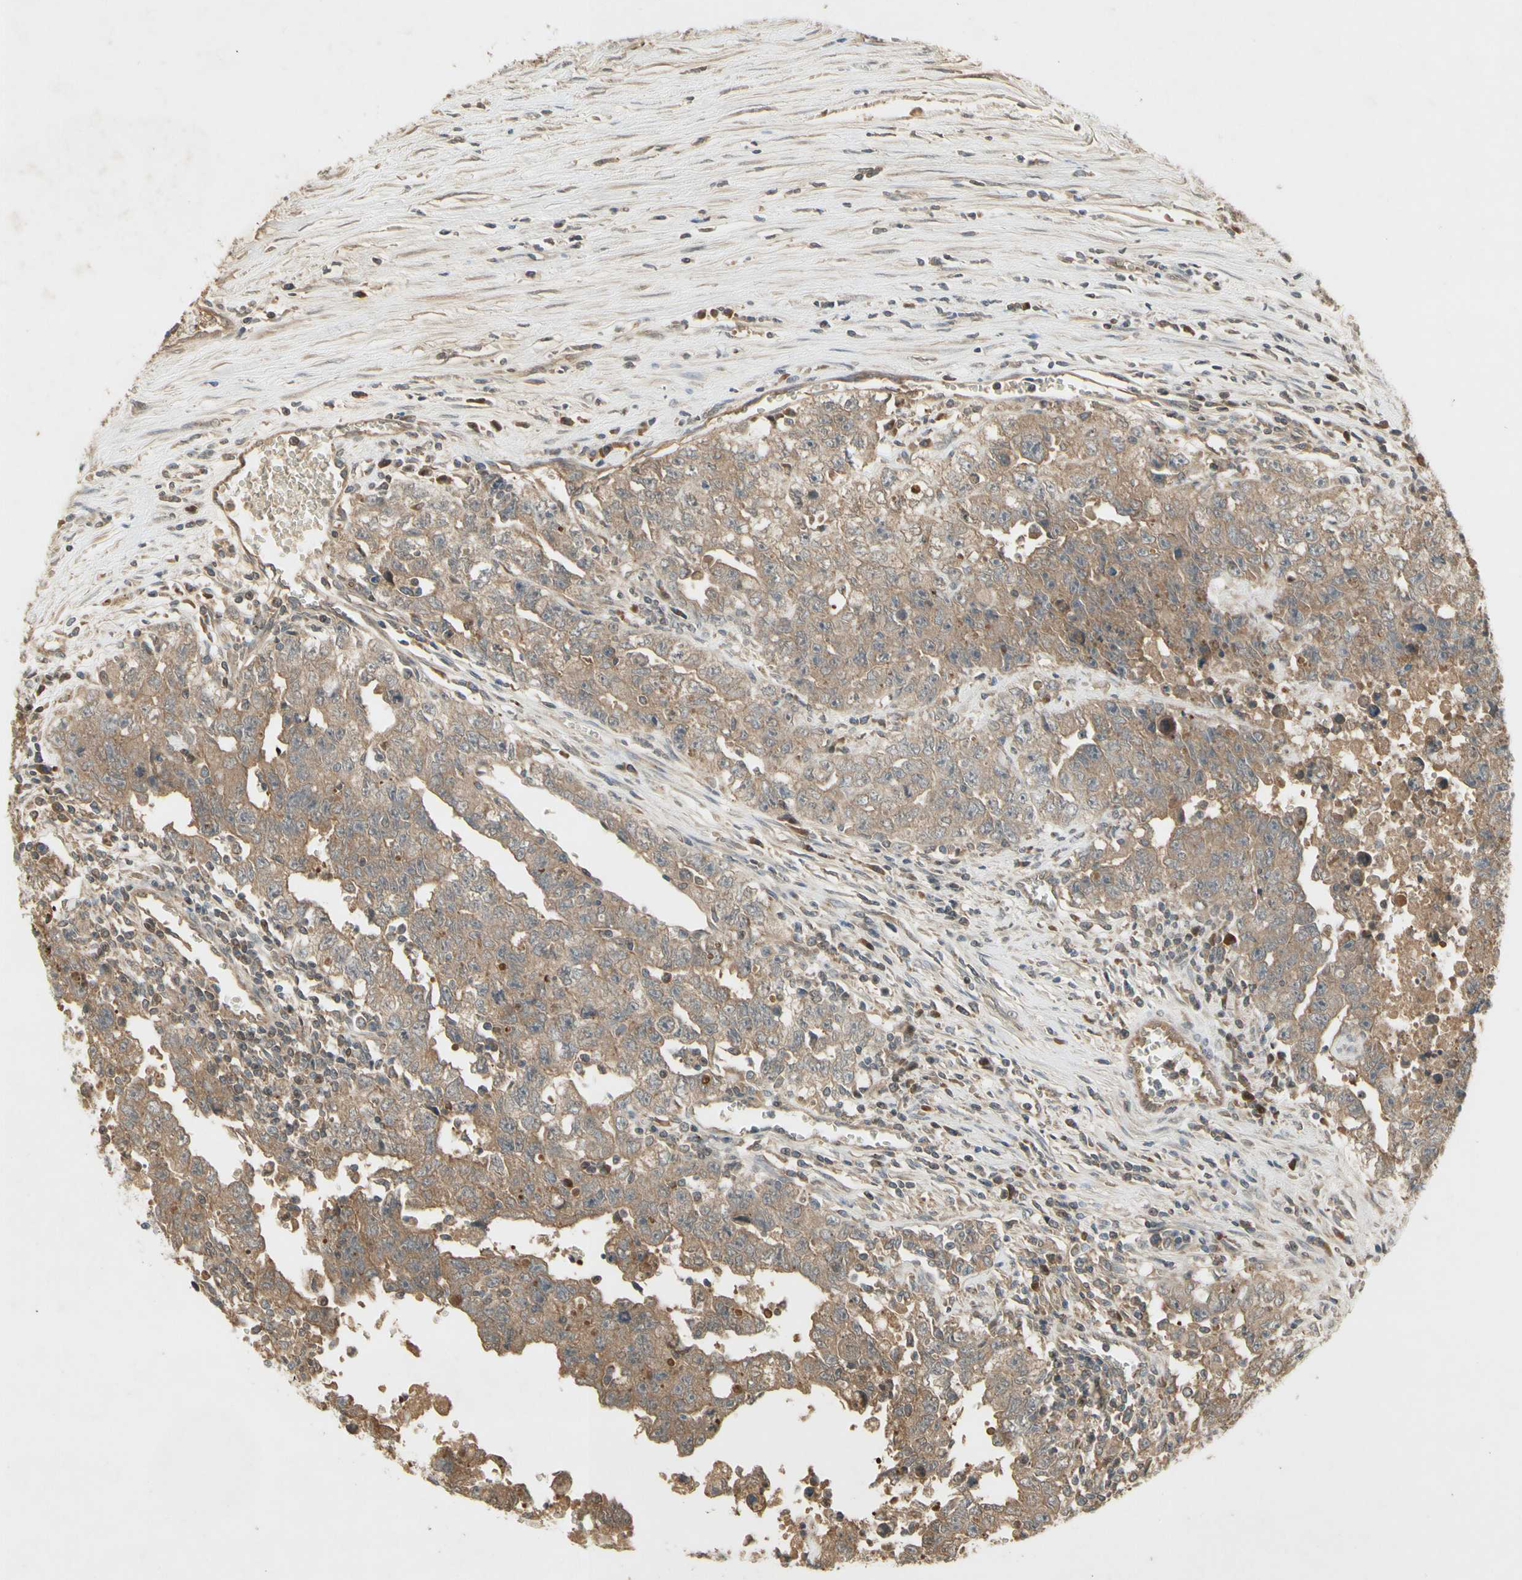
{"staining": {"intensity": "weak", "quantity": "25%-75%", "location": "cytoplasmic/membranous"}, "tissue": "testis cancer", "cell_type": "Tumor cells", "image_type": "cancer", "snomed": [{"axis": "morphology", "description": "Carcinoma, Embryonal, NOS"}, {"axis": "topography", "description": "Testis"}], "caption": "Immunohistochemistry (IHC) photomicrograph of neoplastic tissue: human testis cancer stained using IHC demonstrates low levels of weak protein expression localized specifically in the cytoplasmic/membranous of tumor cells, appearing as a cytoplasmic/membranous brown color.", "gene": "NRG4", "patient": {"sex": "male", "age": 28}}